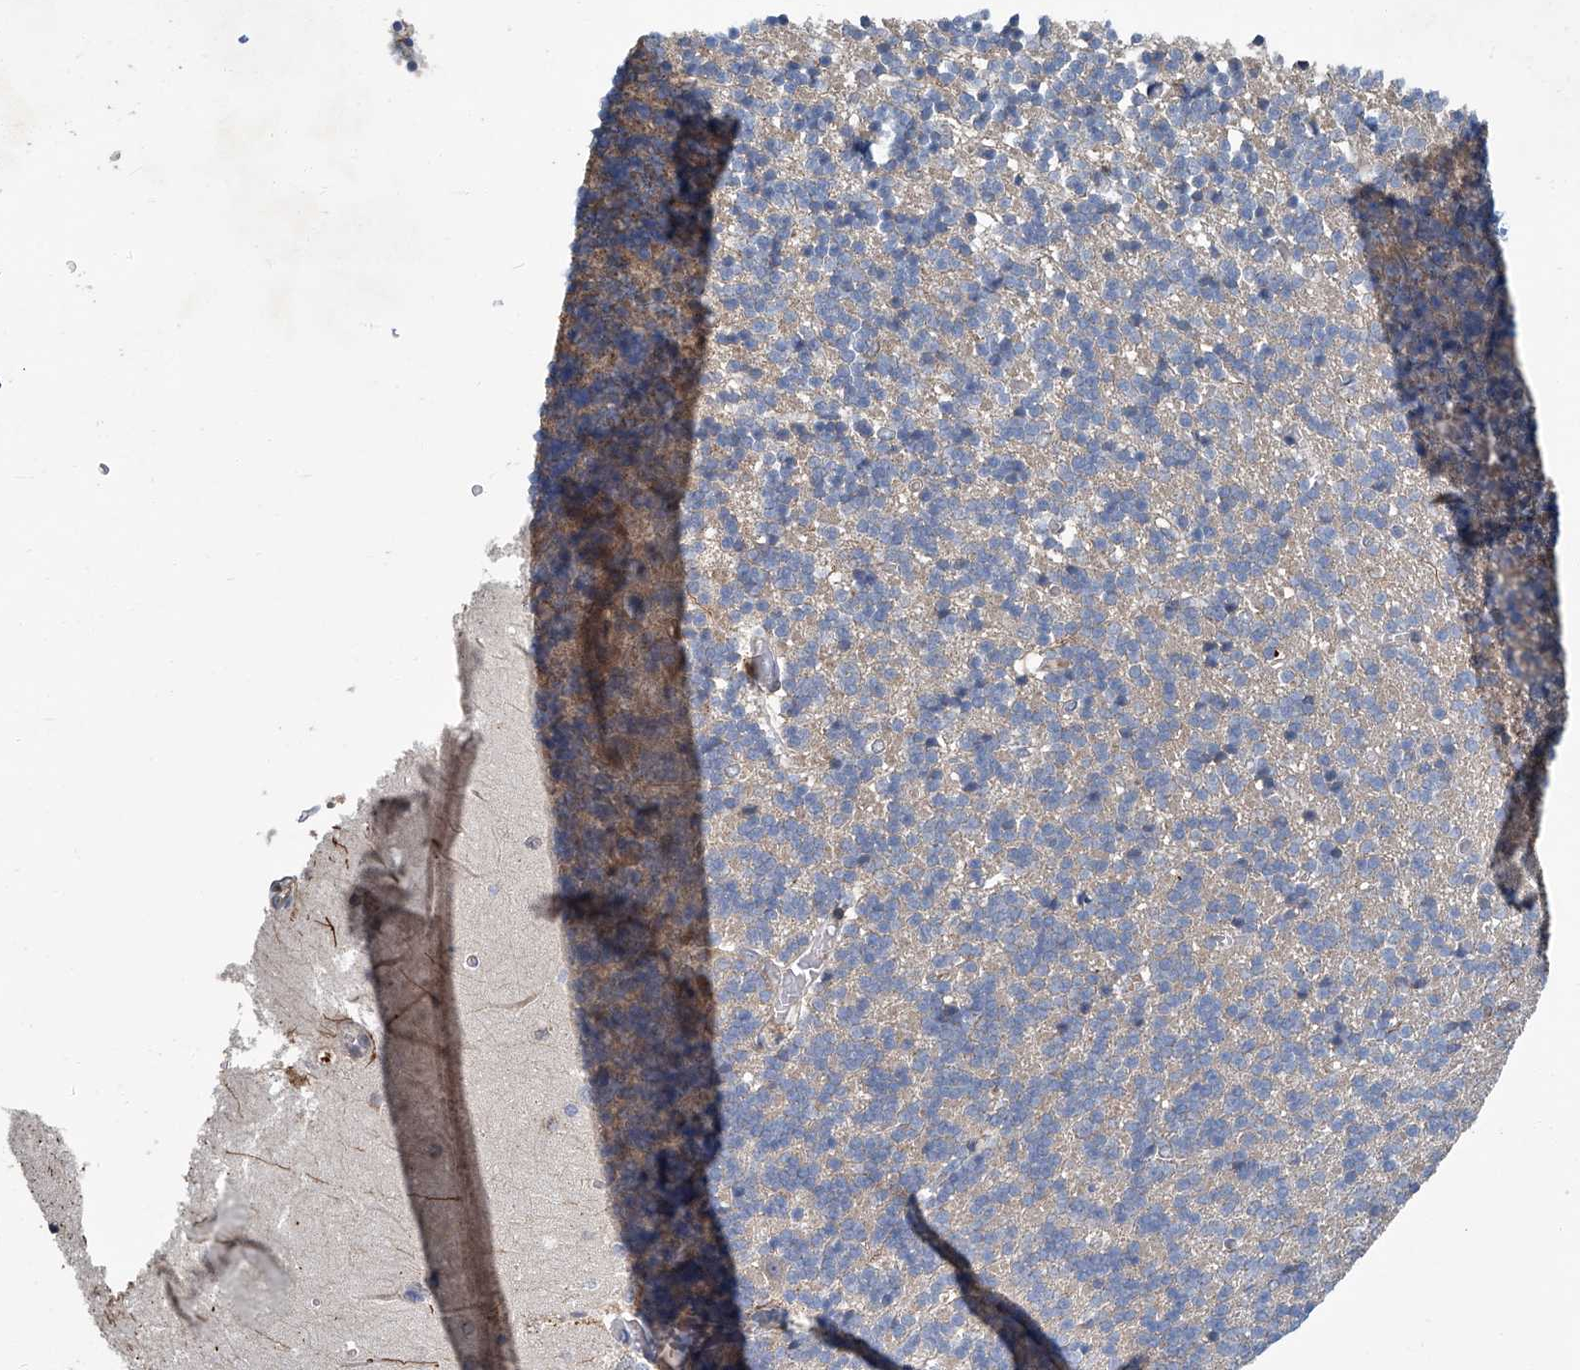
{"staining": {"intensity": "negative", "quantity": "none", "location": "none"}, "tissue": "cerebellum", "cell_type": "Cells in granular layer", "image_type": "normal", "snomed": [{"axis": "morphology", "description": "Normal tissue, NOS"}, {"axis": "topography", "description": "Cerebellum"}], "caption": "Human cerebellum stained for a protein using IHC demonstrates no positivity in cells in granular layer.", "gene": "FAM167A", "patient": {"sex": "male", "age": 37}}